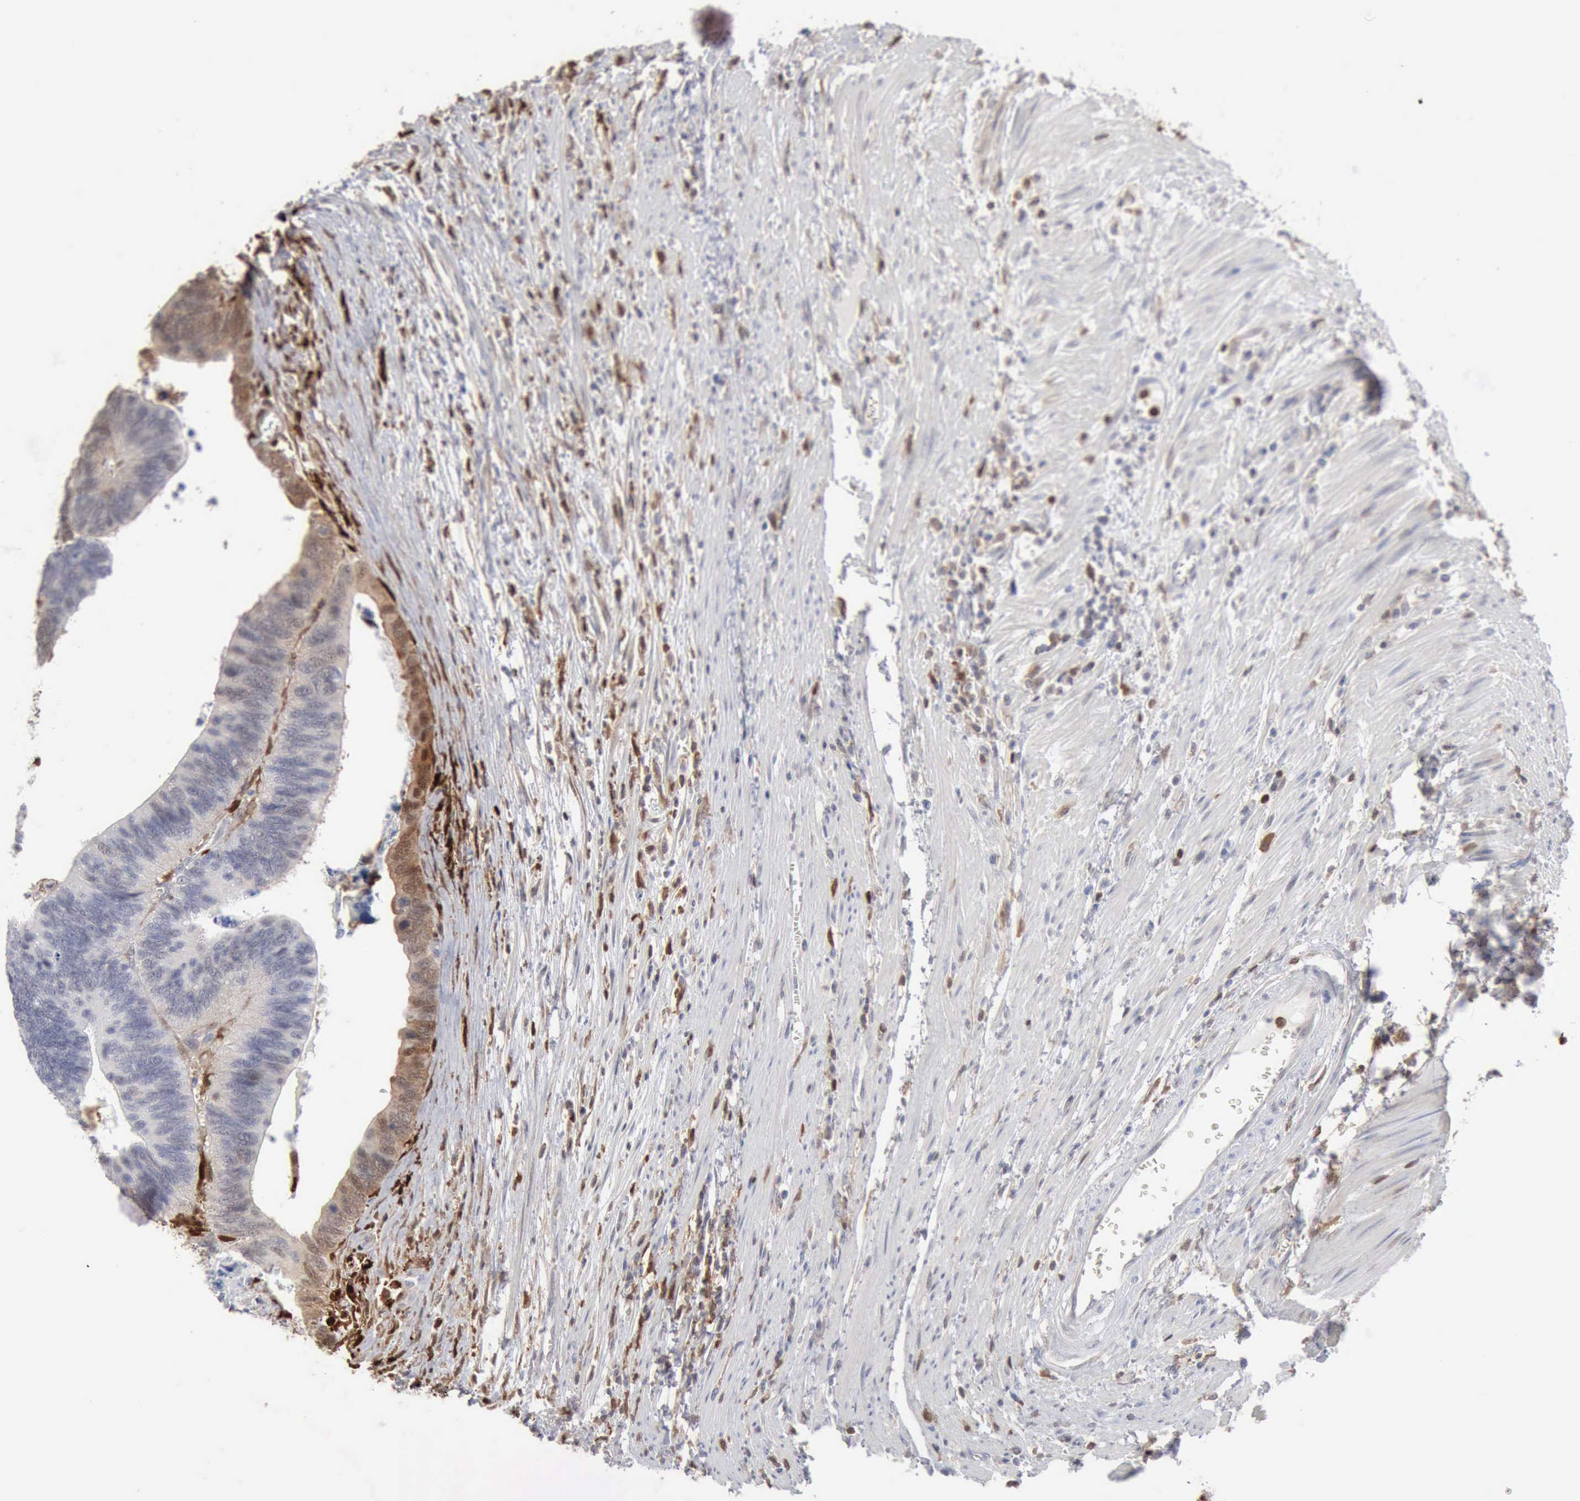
{"staining": {"intensity": "weak", "quantity": "<25%", "location": "cytoplasmic/membranous,nuclear"}, "tissue": "colorectal cancer", "cell_type": "Tumor cells", "image_type": "cancer", "snomed": [{"axis": "morphology", "description": "Adenocarcinoma, NOS"}, {"axis": "topography", "description": "Colon"}], "caption": "A high-resolution image shows immunohistochemistry staining of colorectal cancer, which reveals no significant expression in tumor cells.", "gene": "STAT1", "patient": {"sex": "male", "age": 72}}